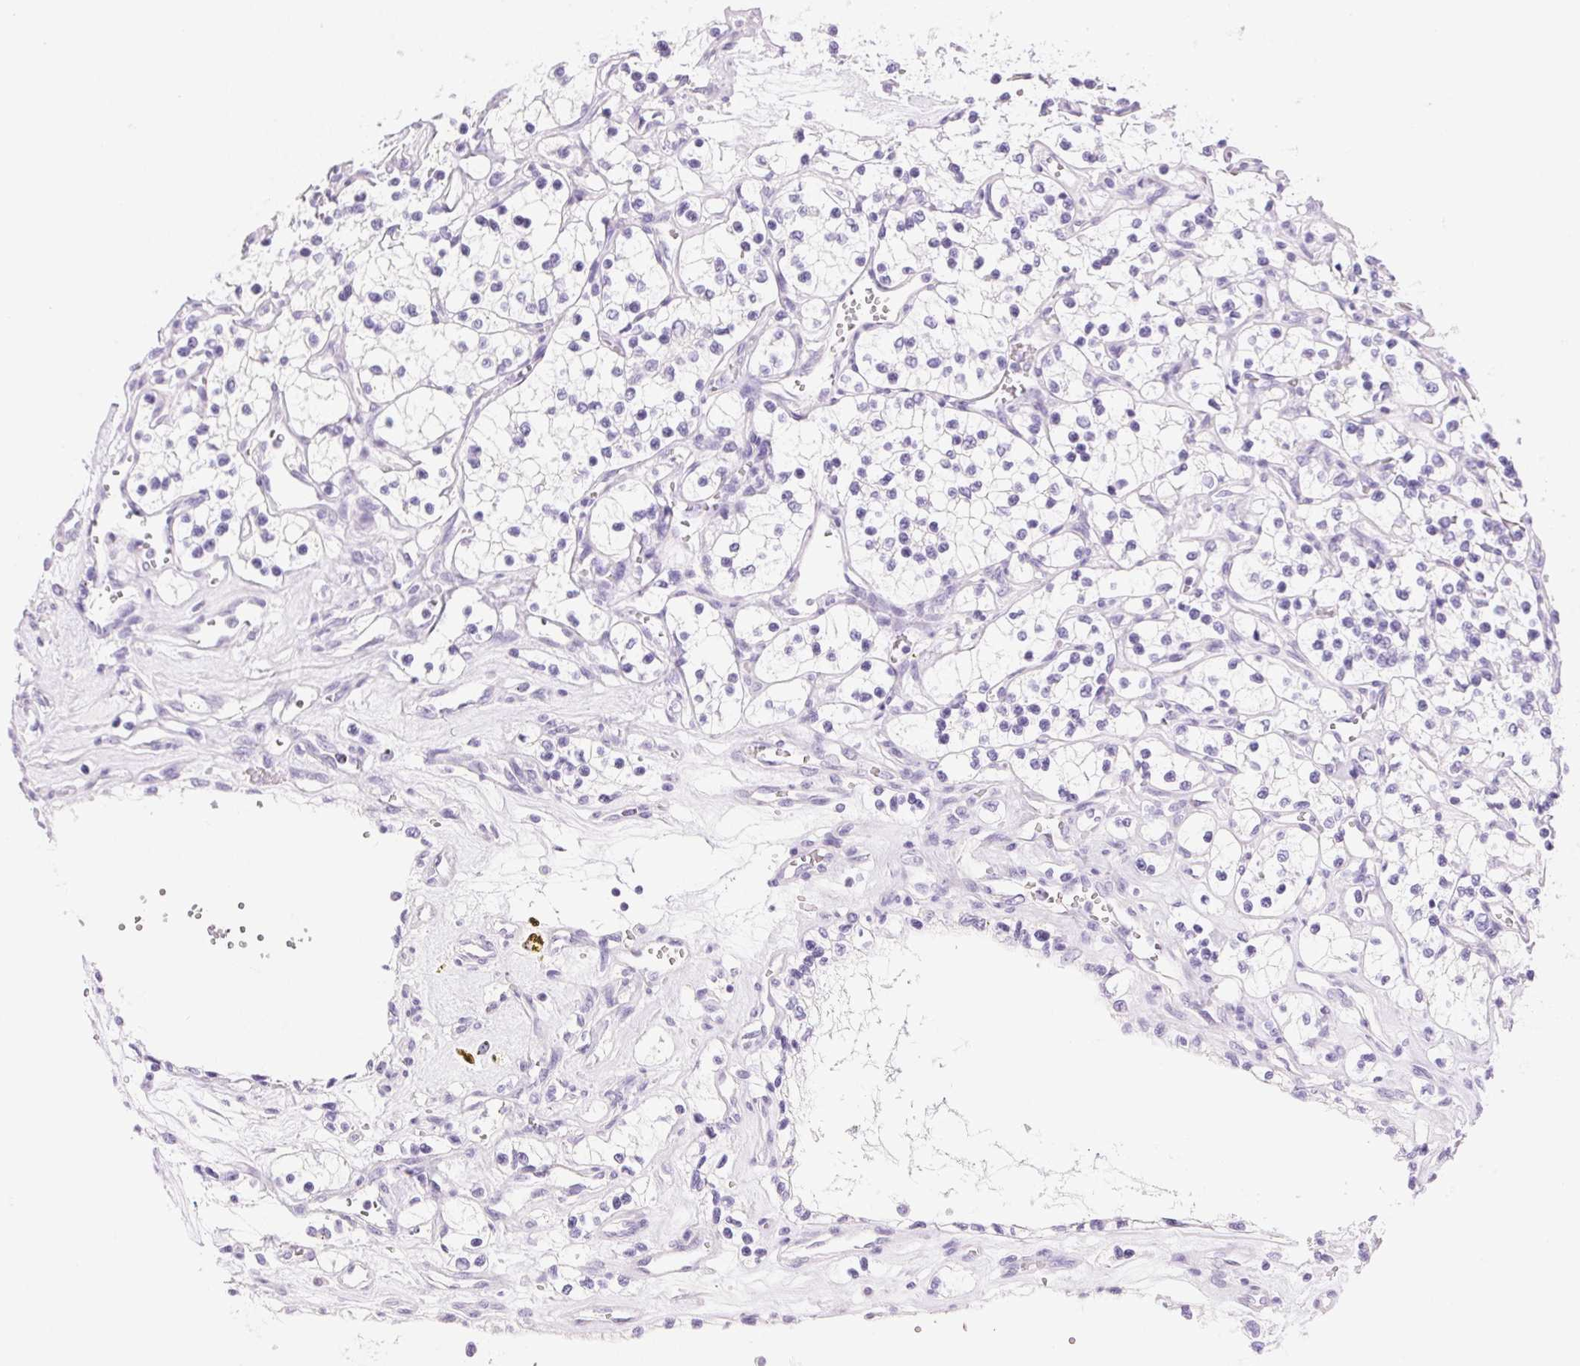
{"staining": {"intensity": "negative", "quantity": "none", "location": "none"}, "tissue": "renal cancer", "cell_type": "Tumor cells", "image_type": "cancer", "snomed": [{"axis": "morphology", "description": "Adenocarcinoma, NOS"}, {"axis": "topography", "description": "Kidney"}], "caption": "The immunohistochemistry micrograph has no significant expression in tumor cells of renal cancer (adenocarcinoma) tissue.", "gene": "DHCR24", "patient": {"sex": "female", "age": 69}}